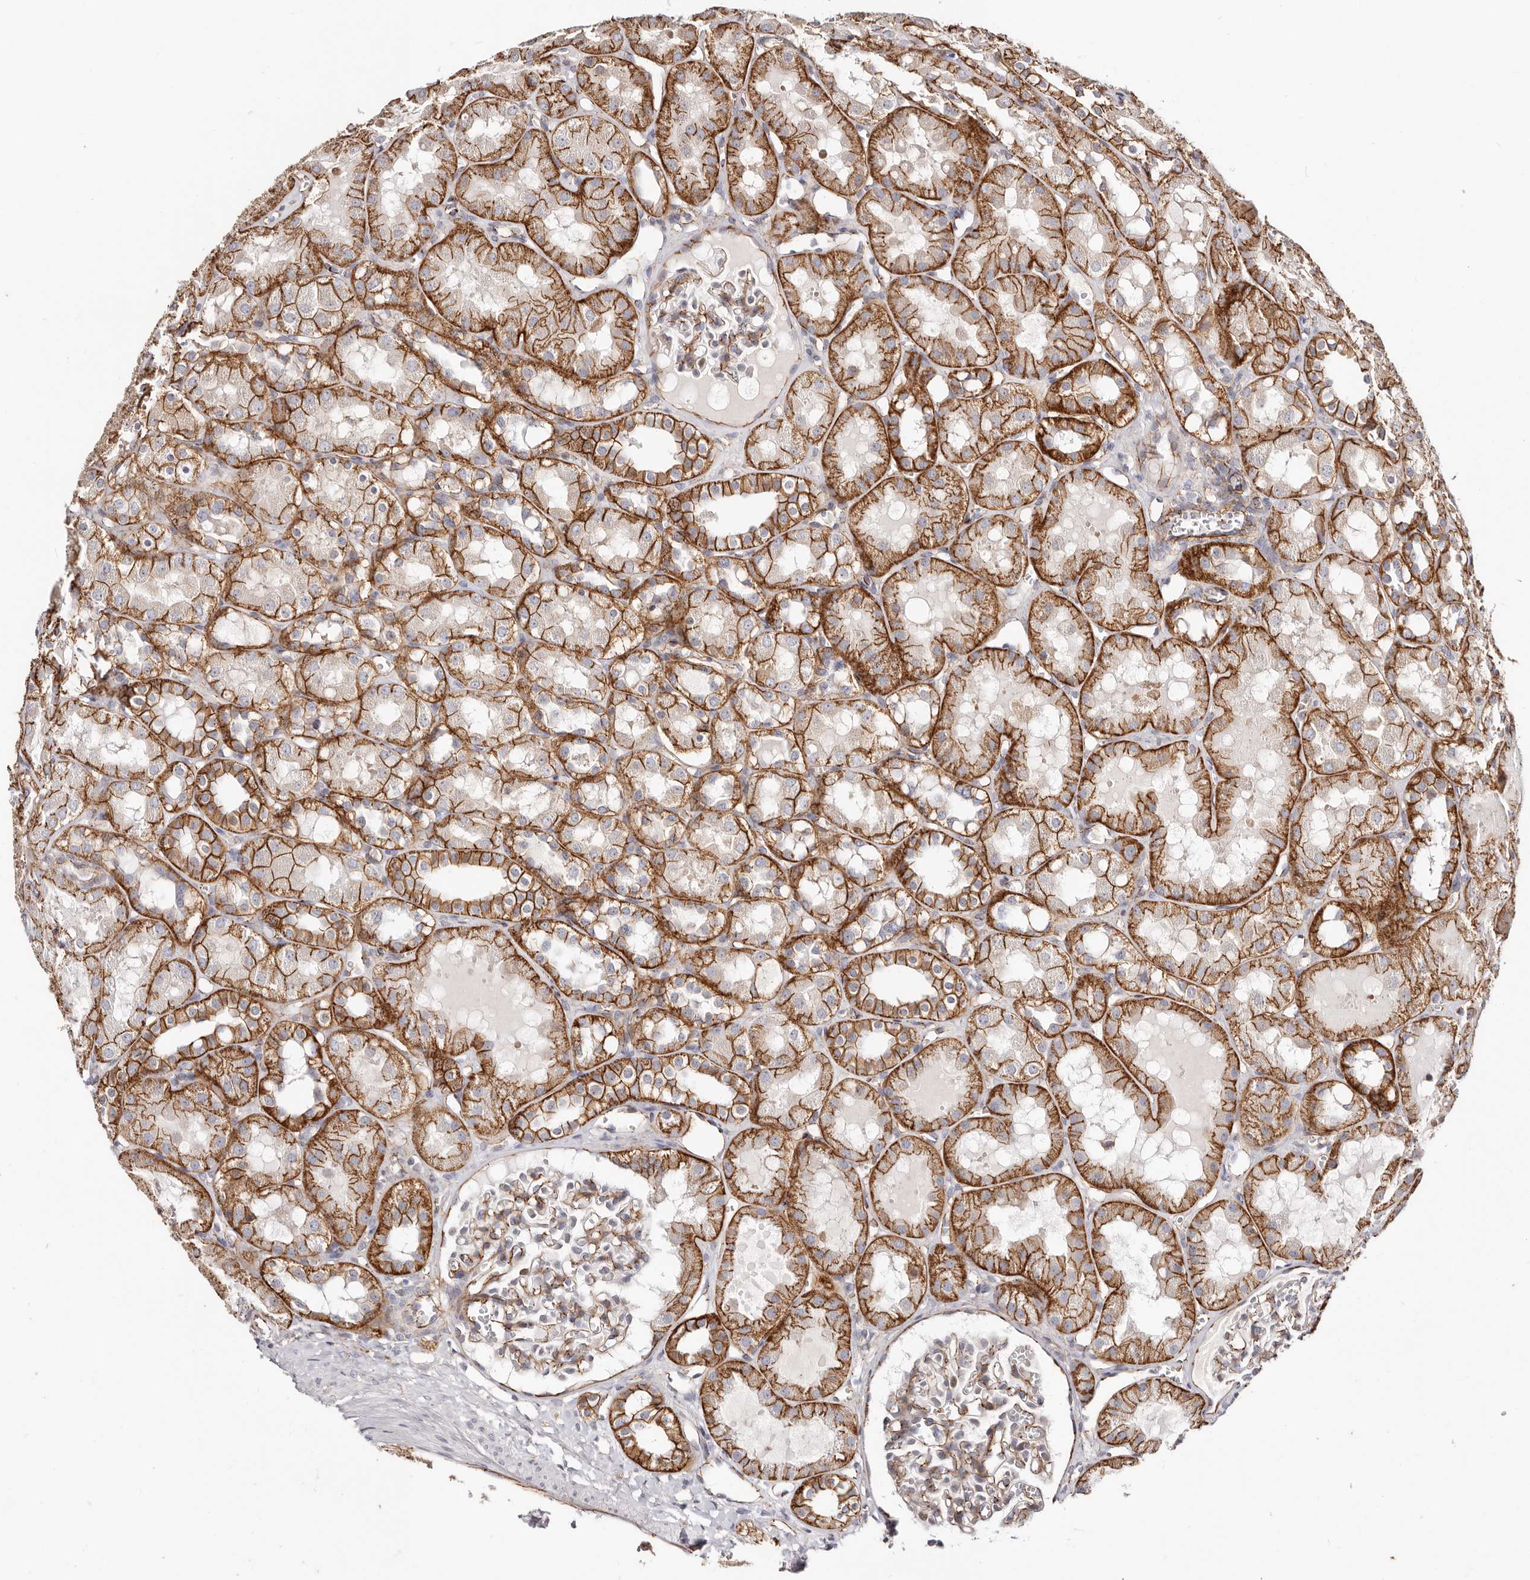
{"staining": {"intensity": "moderate", "quantity": ">75%", "location": "cytoplasmic/membranous"}, "tissue": "kidney", "cell_type": "Cells in glomeruli", "image_type": "normal", "snomed": [{"axis": "morphology", "description": "Normal tissue, NOS"}, {"axis": "topography", "description": "Kidney"}], "caption": "An image of kidney stained for a protein demonstrates moderate cytoplasmic/membranous brown staining in cells in glomeruli. The staining is performed using DAB (3,3'-diaminobenzidine) brown chromogen to label protein expression. The nuclei are counter-stained blue using hematoxylin.", "gene": "CTNNB1", "patient": {"sex": "male", "age": 16}}